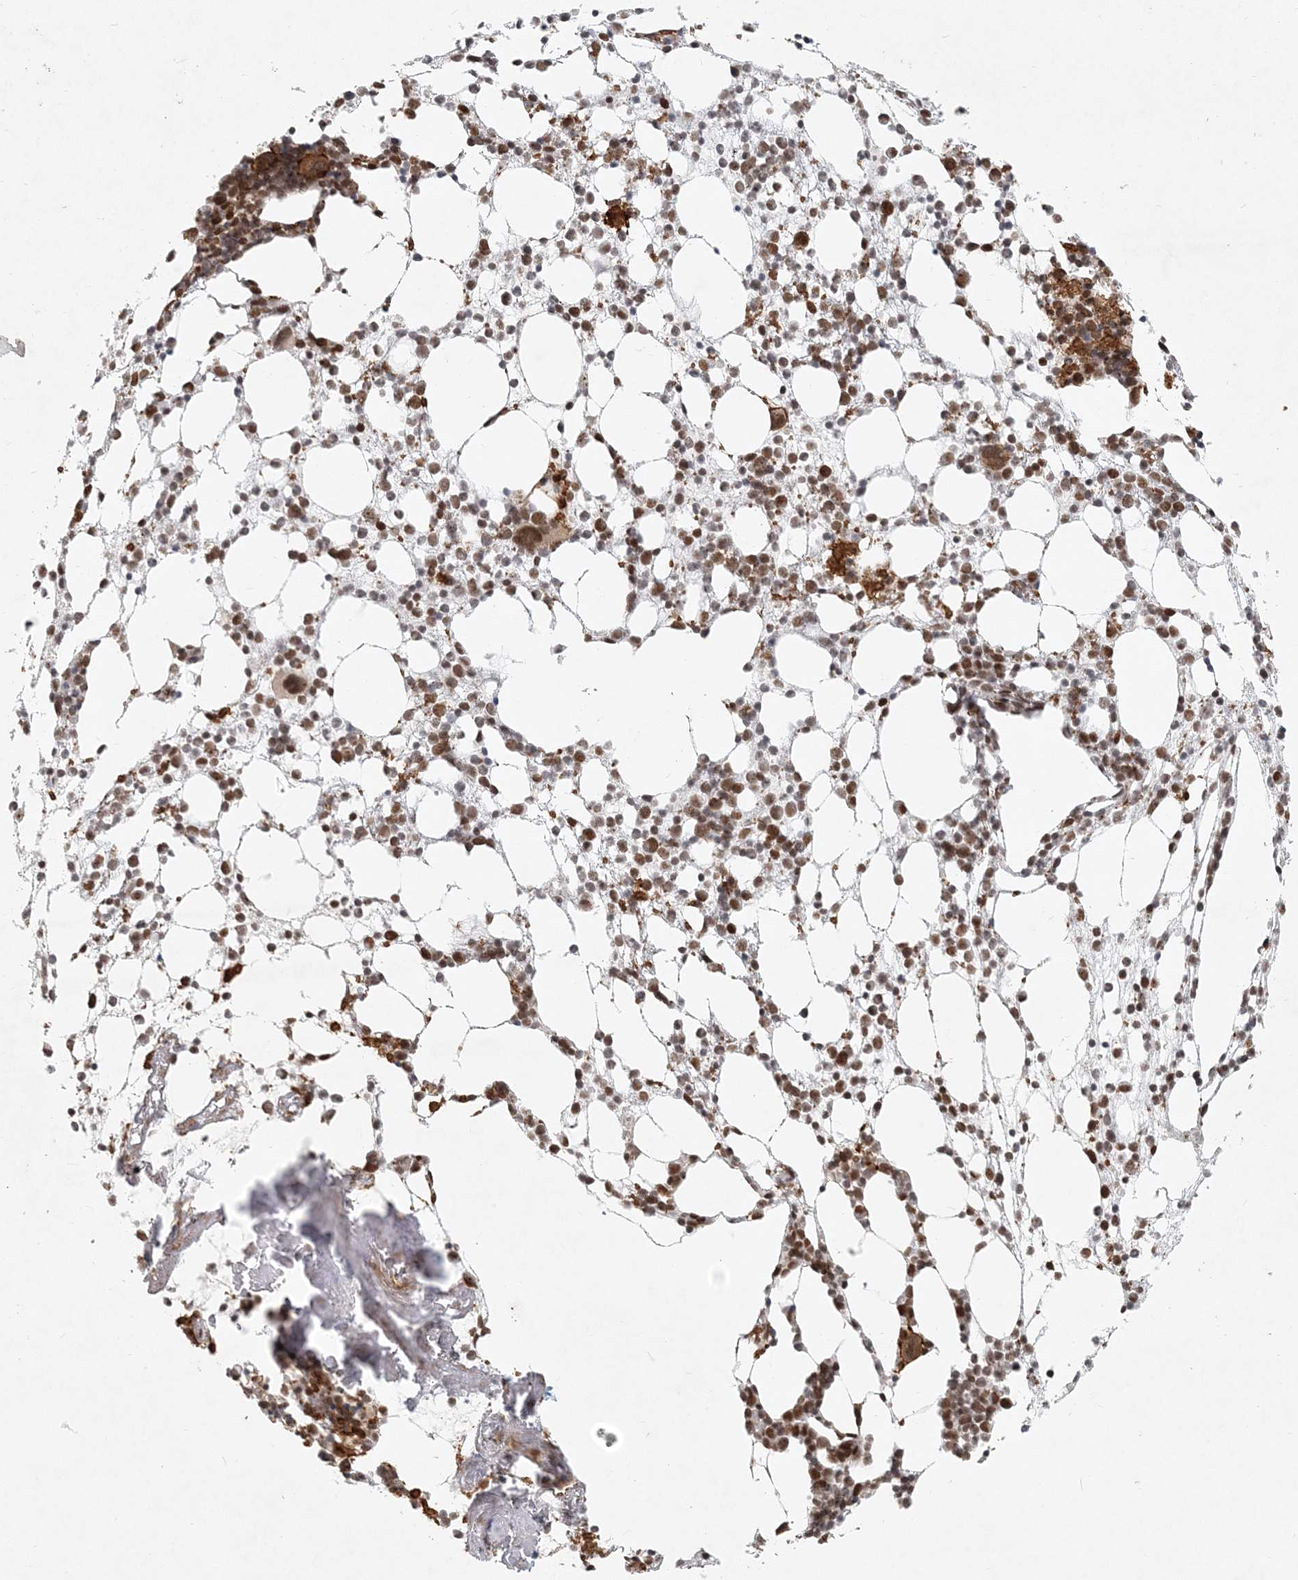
{"staining": {"intensity": "moderate", "quantity": ">75%", "location": "cytoplasmic/membranous,nuclear"}, "tissue": "bone marrow", "cell_type": "Hematopoietic cells", "image_type": "normal", "snomed": [{"axis": "morphology", "description": "Normal tissue, NOS"}, {"axis": "topography", "description": "Bone marrow"}], "caption": "IHC micrograph of unremarkable human bone marrow stained for a protein (brown), which reveals medium levels of moderate cytoplasmic/membranous,nuclear positivity in approximately >75% of hematopoietic cells.", "gene": "BAZ1B", "patient": {"sex": "female", "age": 57}}